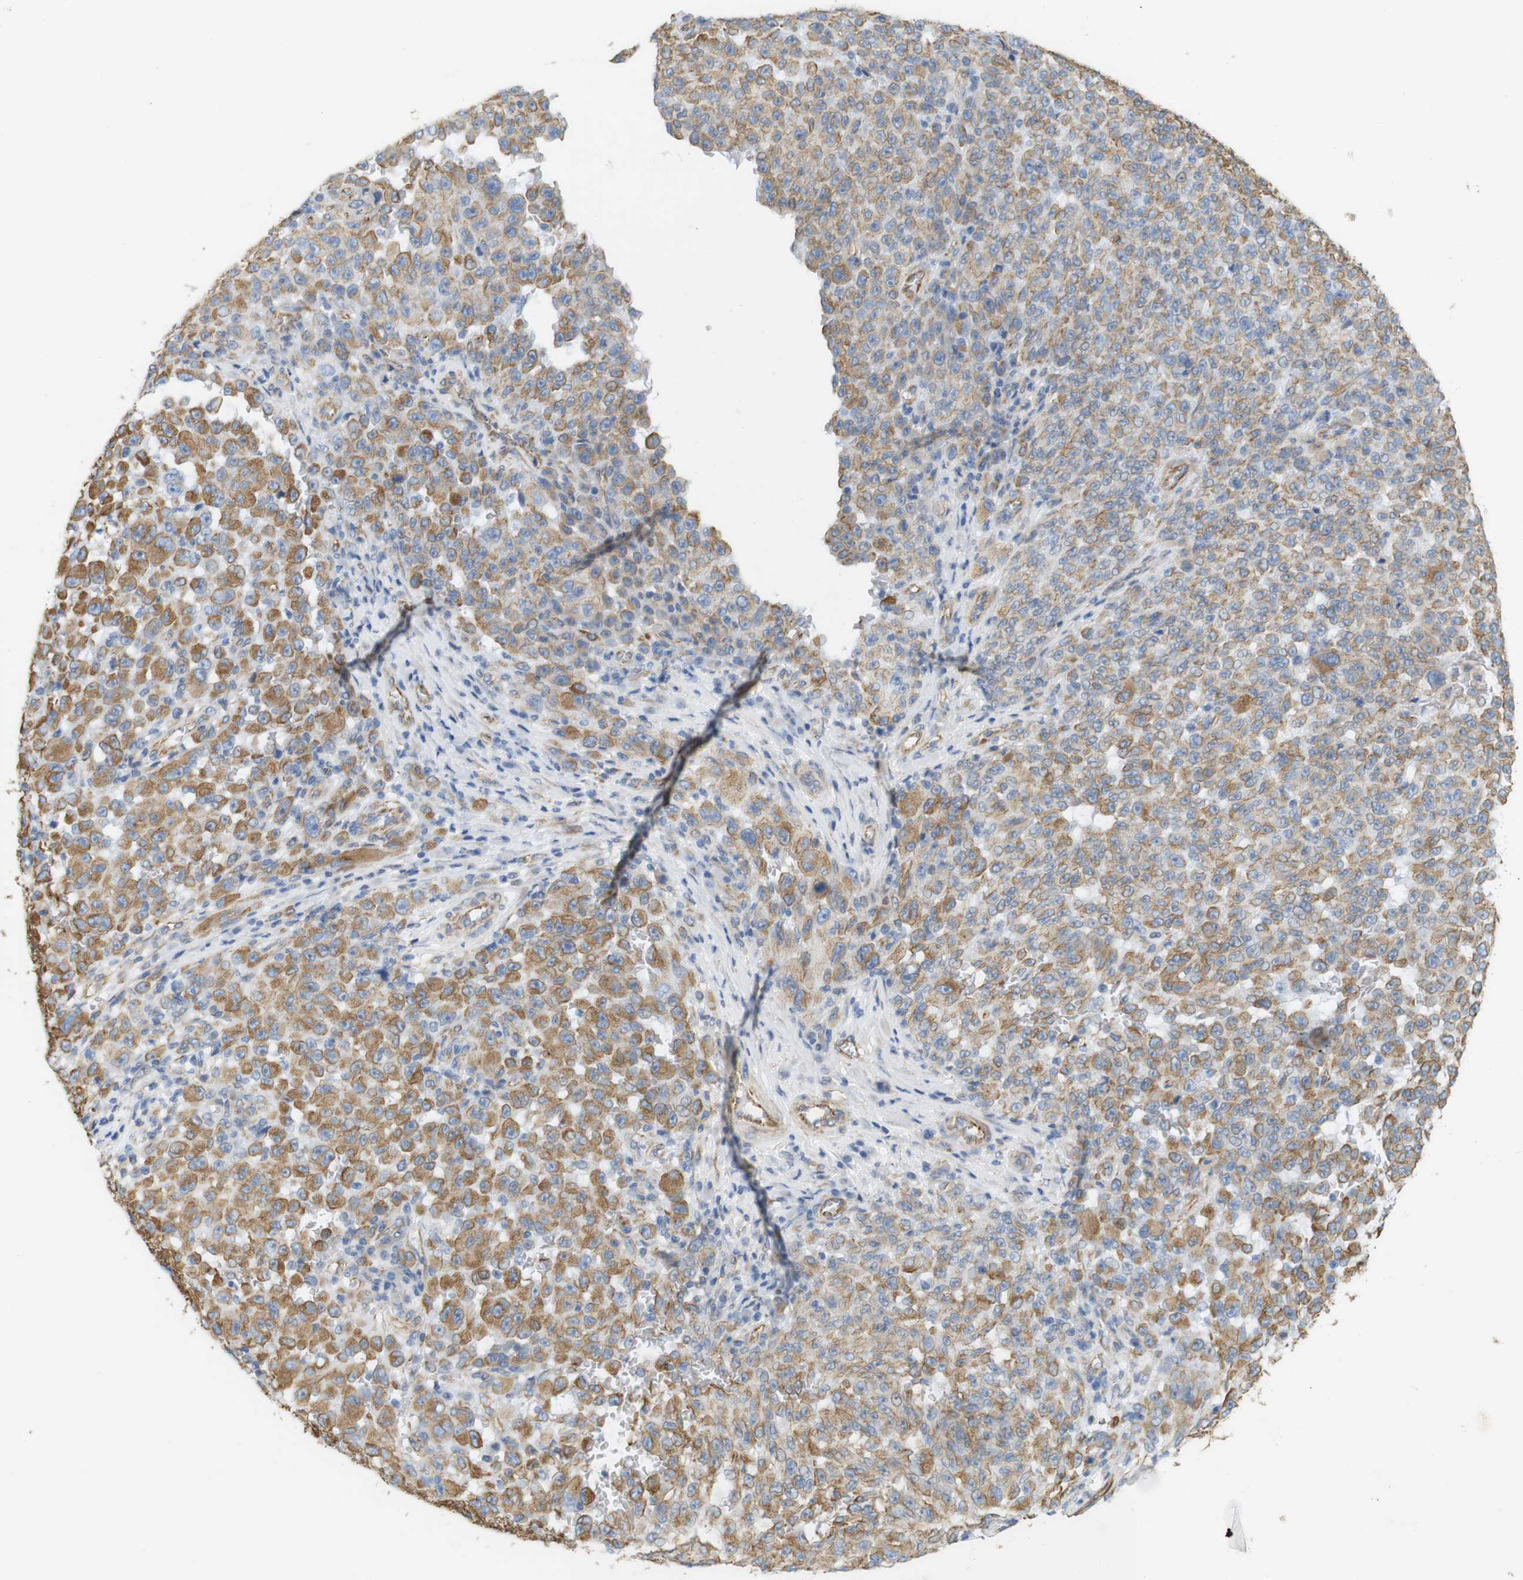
{"staining": {"intensity": "moderate", "quantity": ">75%", "location": "cytoplasmic/membranous"}, "tissue": "melanoma", "cell_type": "Tumor cells", "image_type": "cancer", "snomed": [{"axis": "morphology", "description": "Malignant melanoma, NOS"}, {"axis": "topography", "description": "Skin"}], "caption": "A photomicrograph of human malignant melanoma stained for a protein reveals moderate cytoplasmic/membranous brown staining in tumor cells.", "gene": "MS4A10", "patient": {"sex": "female", "age": 82}}